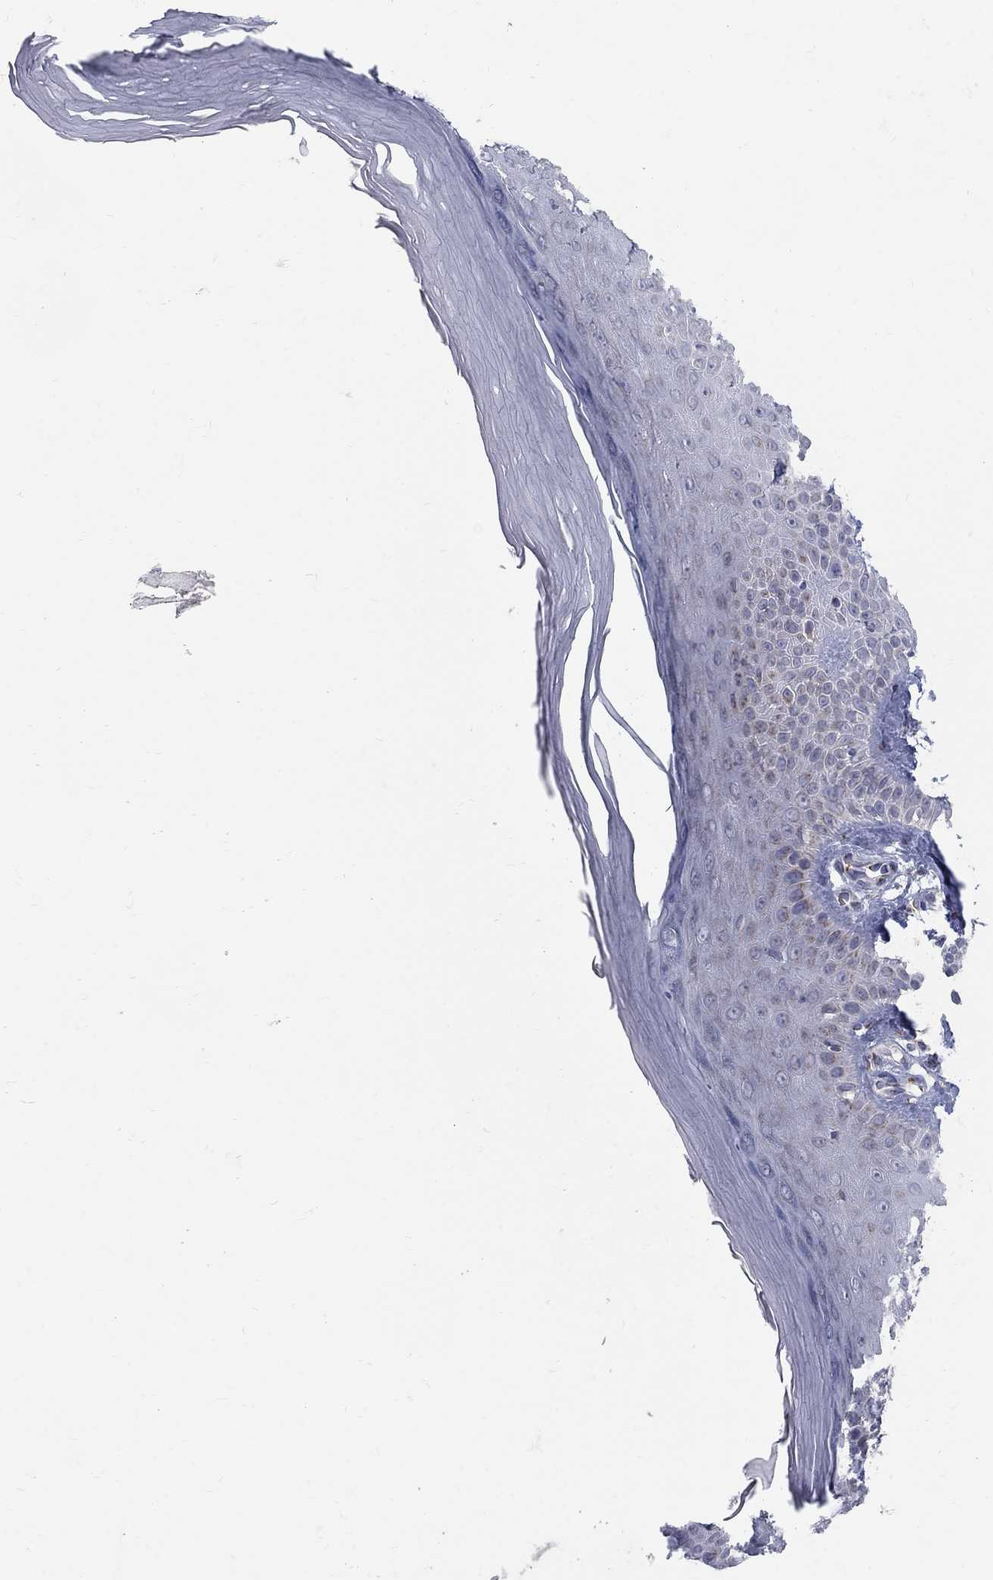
{"staining": {"intensity": "negative", "quantity": "none", "location": "none"}, "tissue": "skin", "cell_type": "Fibroblasts", "image_type": "normal", "snomed": [{"axis": "morphology", "description": "Normal tissue, NOS"}, {"axis": "morphology", "description": "Inflammation, NOS"}, {"axis": "morphology", "description": "Fibrosis, NOS"}, {"axis": "topography", "description": "Skin"}], "caption": "A high-resolution image shows IHC staining of normal skin, which shows no significant positivity in fibroblasts. (DAB immunohistochemistry (IHC), high magnification).", "gene": "PANK3", "patient": {"sex": "male", "age": 71}}